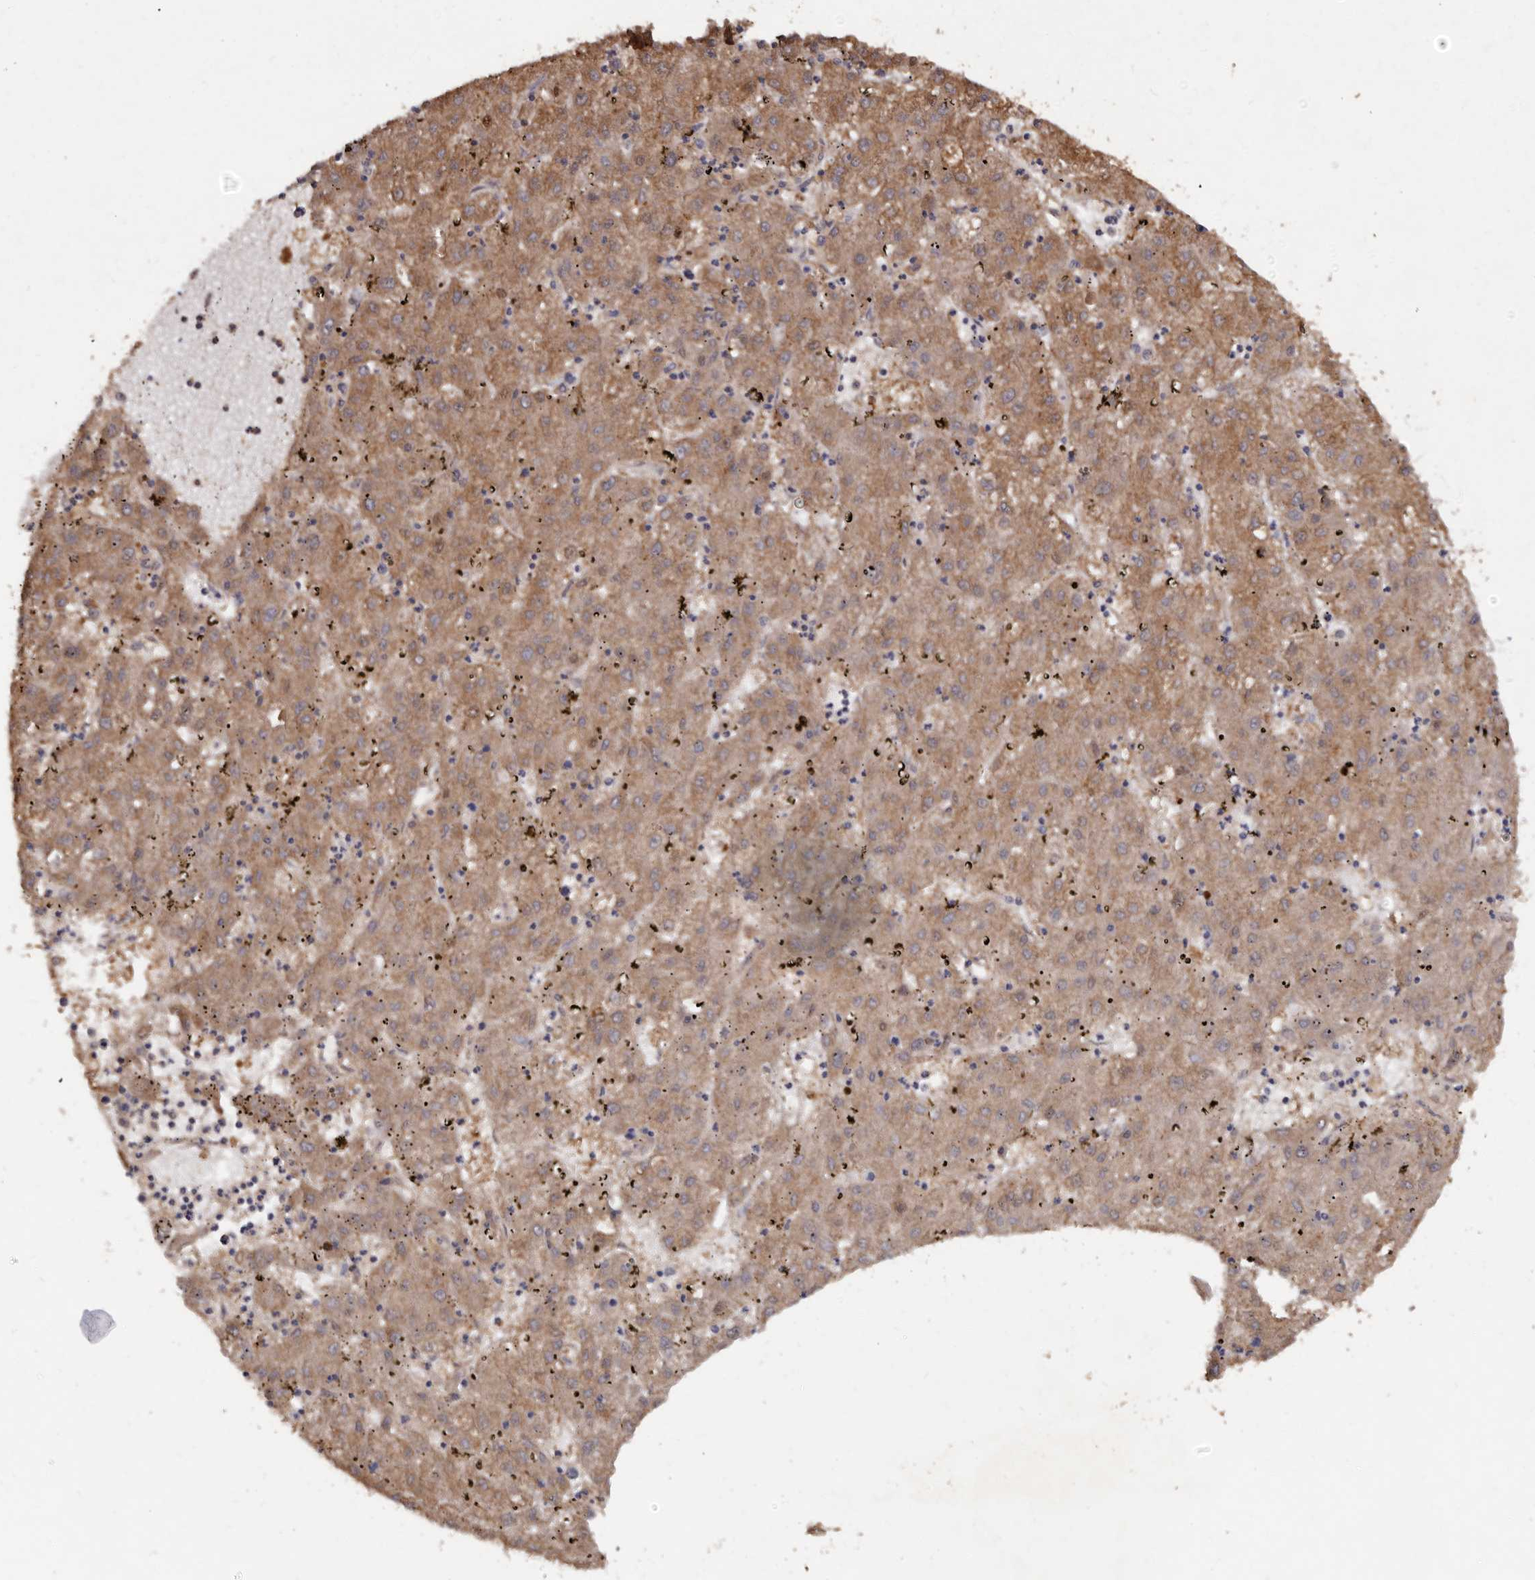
{"staining": {"intensity": "moderate", "quantity": ">75%", "location": "cytoplasmic/membranous"}, "tissue": "liver cancer", "cell_type": "Tumor cells", "image_type": "cancer", "snomed": [{"axis": "morphology", "description": "Carcinoma, Hepatocellular, NOS"}, {"axis": "topography", "description": "Liver"}], "caption": "Hepatocellular carcinoma (liver) tissue exhibits moderate cytoplasmic/membranous expression in approximately >75% of tumor cells", "gene": "EDEM1", "patient": {"sex": "male", "age": 72}}